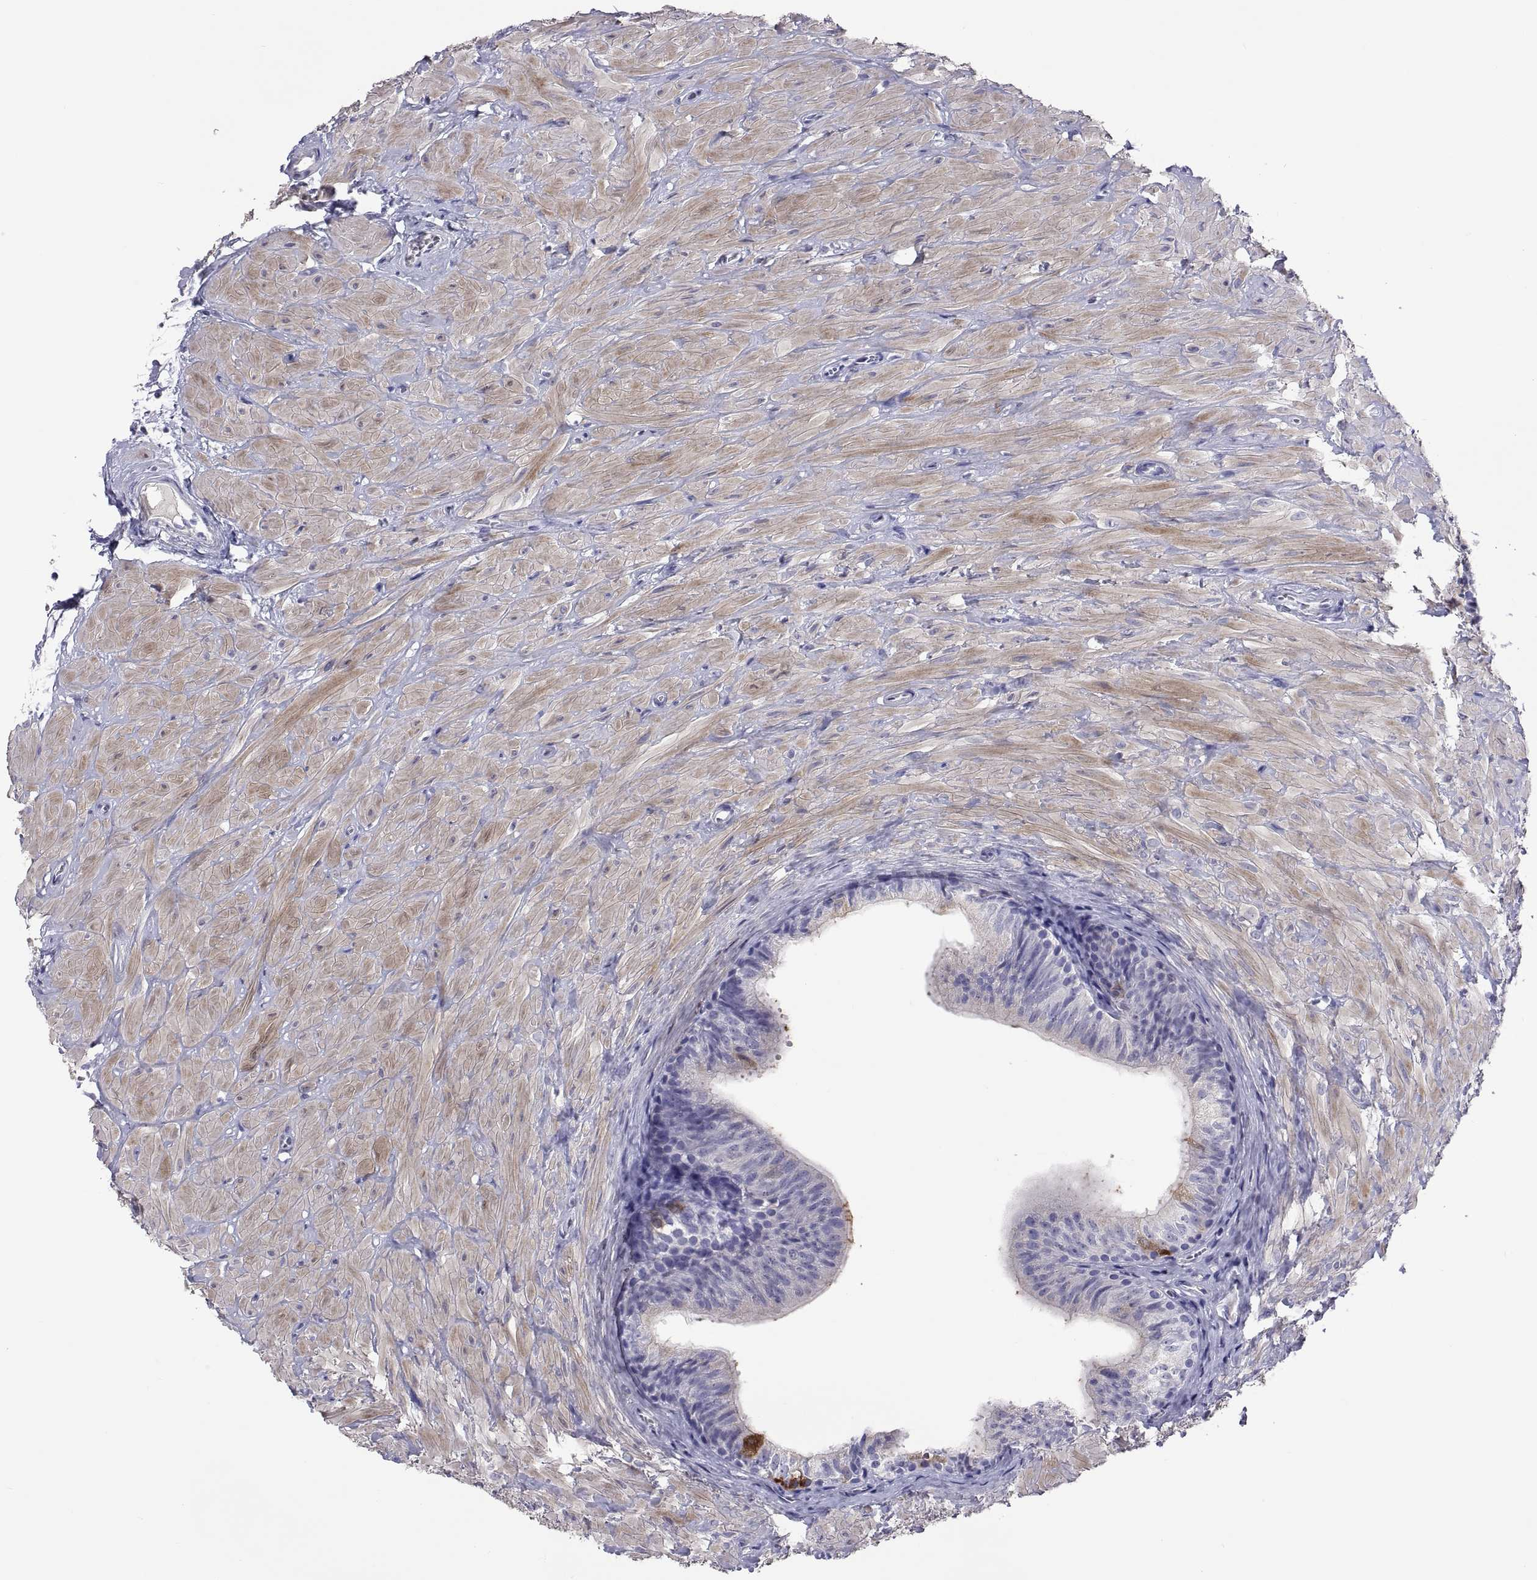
{"staining": {"intensity": "strong", "quantity": "25%-75%", "location": "cytoplasmic/membranous"}, "tissue": "epididymis", "cell_type": "Glandular cells", "image_type": "normal", "snomed": [{"axis": "morphology", "description": "Normal tissue, NOS"}, {"axis": "topography", "description": "Epididymis"}, {"axis": "topography", "description": "Vas deferens"}], "caption": "Unremarkable epididymis demonstrates strong cytoplasmic/membranous expression in approximately 25%-75% of glandular cells, visualized by immunohistochemistry. (DAB IHC, brown staining for protein, blue staining for nuclei).", "gene": "BSPH1", "patient": {"sex": "male", "age": 23}}